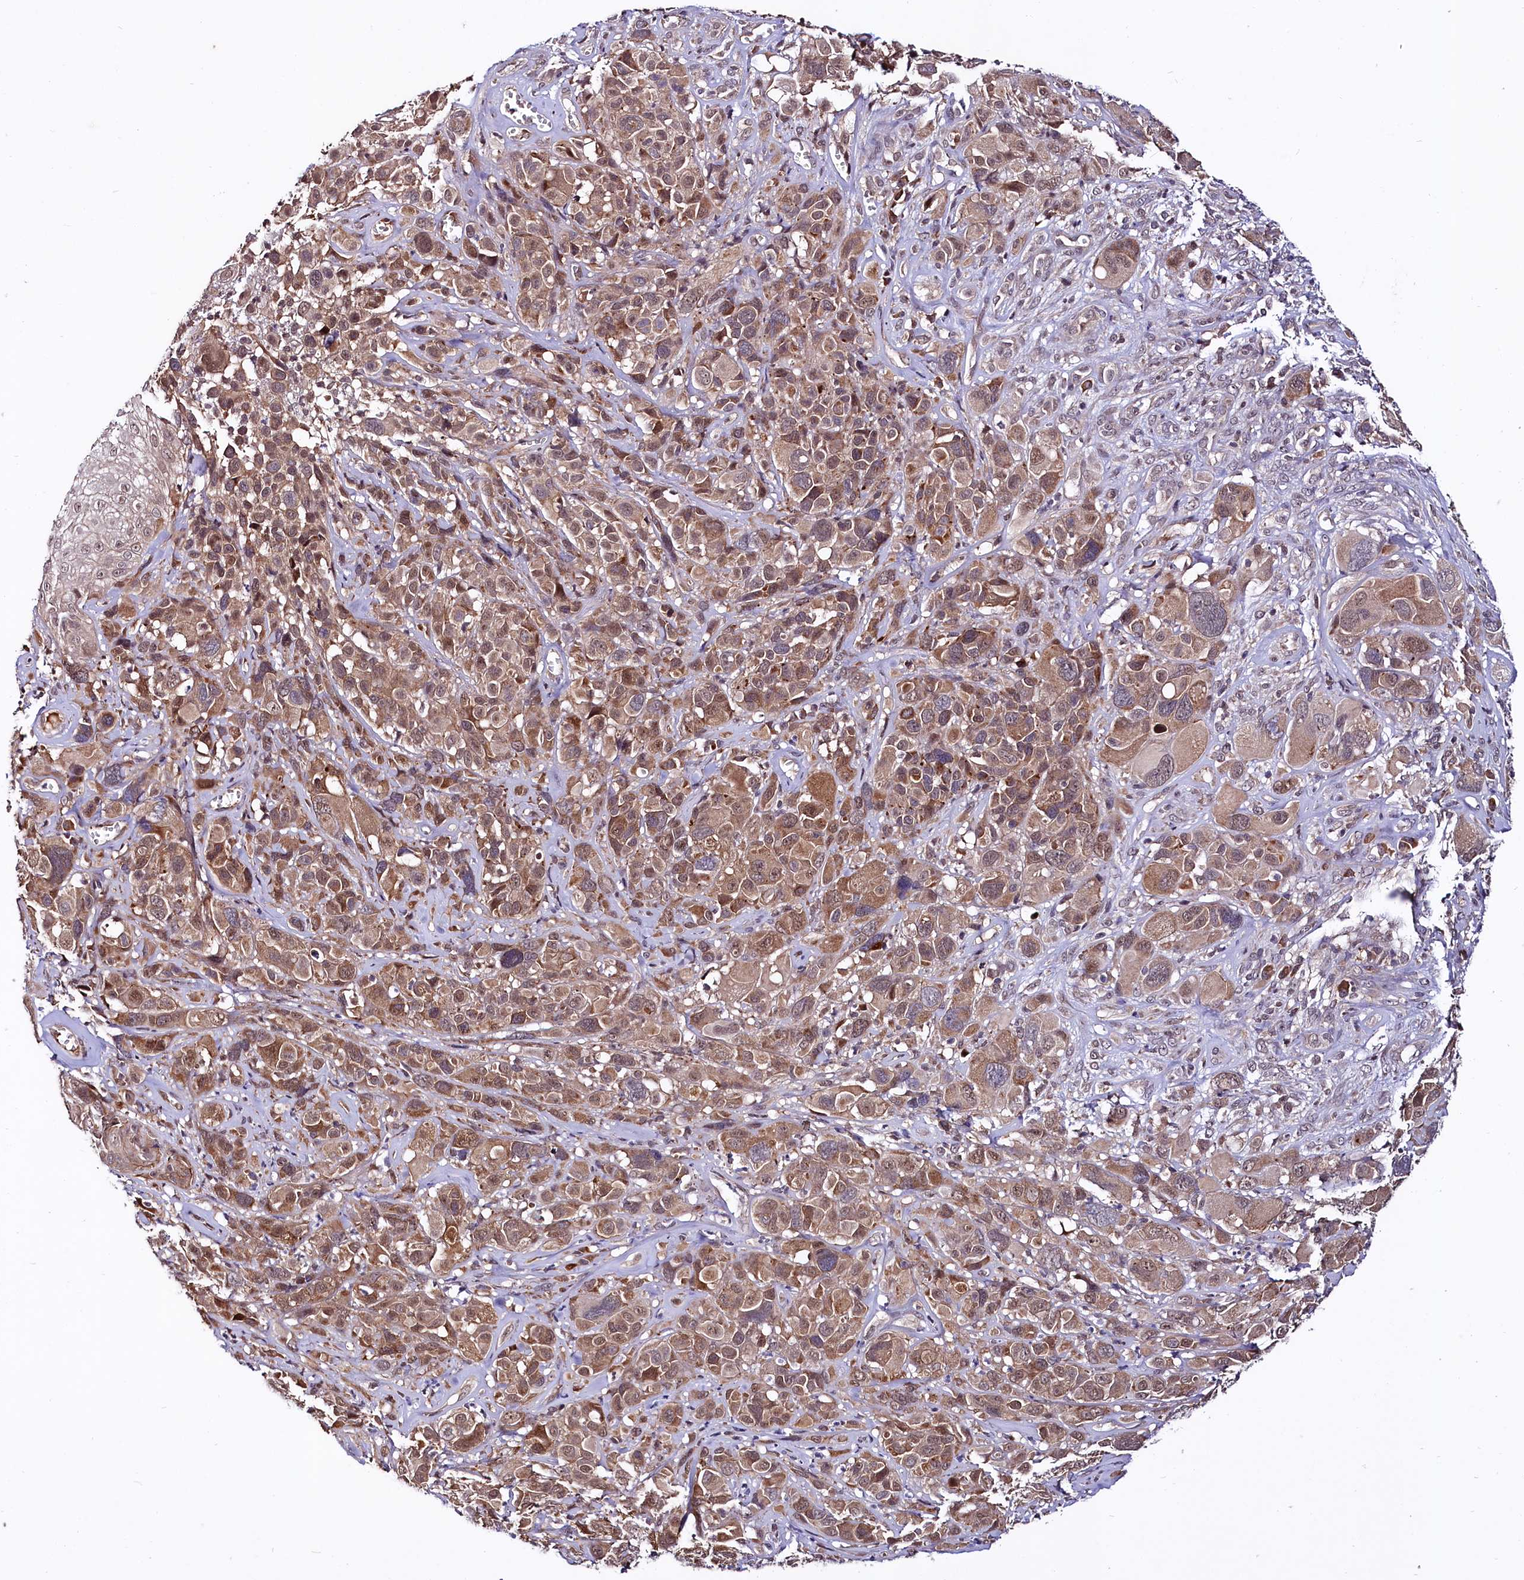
{"staining": {"intensity": "moderate", "quantity": ">75%", "location": "cytoplasmic/membranous,nuclear"}, "tissue": "melanoma", "cell_type": "Tumor cells", "image_type": "cancer", "snomed": [{"axis": "morphology", "description": "Malignant melanoma, NOS"}, {"axis": "topography", "description": "Skin of trunk"}], "caption": "The image demonstrates immunohistochemical staining of melanoma. There is moderate cytoplasmic/membranous and nuclear expression is identified in about >75% of tumor cells.", "gene": "UBE3A", "patient": {"sex": "male", "age": 71}}